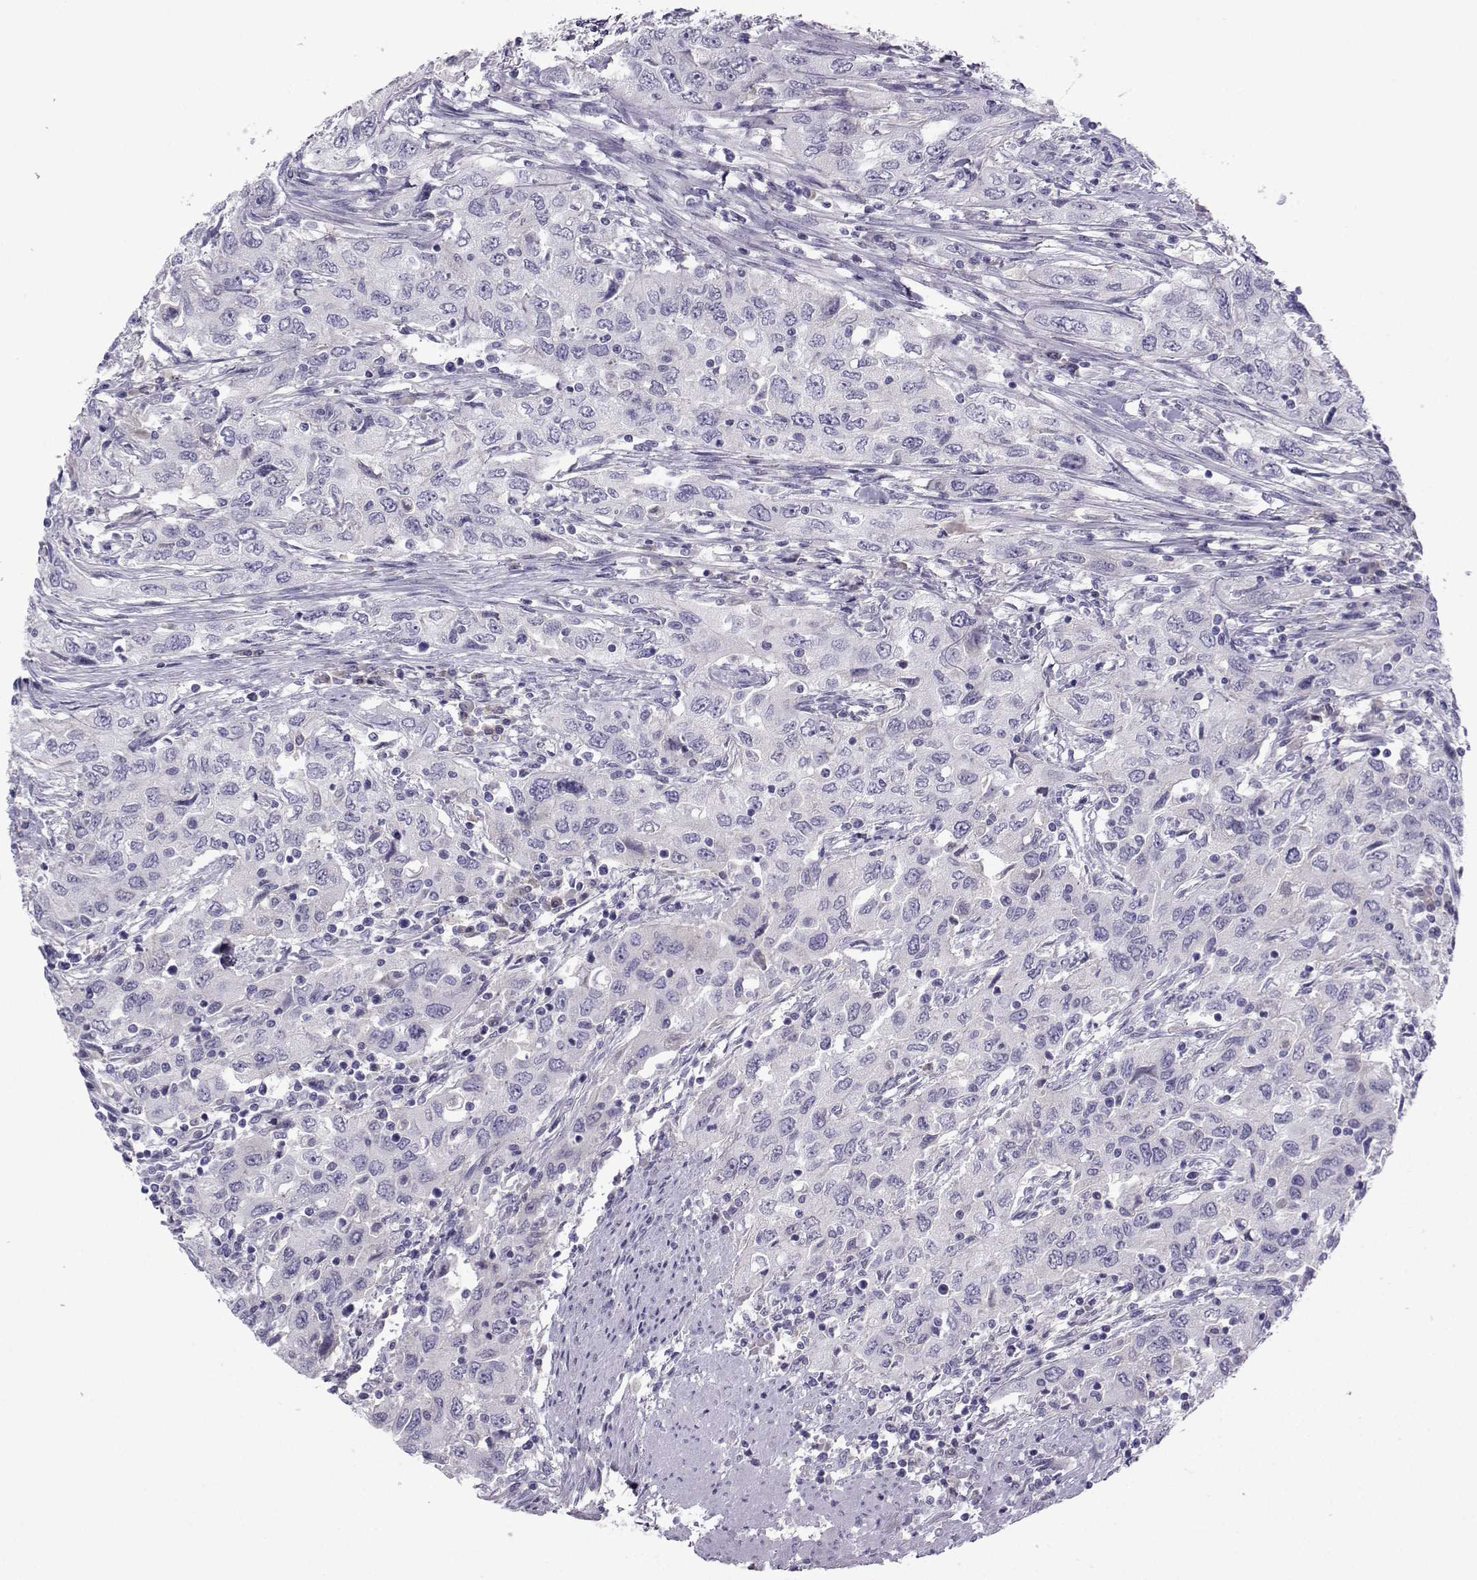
{"staining": {"intensity": "negative", "quantity": "none", "location": "none"}, "tissue": "urothelial cancer", "cell_type": "Tumor cells", "image_type": "cancer", "snomed": [{"axis": "morphology", "description": "Urothelial carcinoma, High grade"}, {"axis": "topography", "description": "Urinary bladder"}], "caption": "High power microscopy image of an IHC micrograph of high-grade urothelial carcinoma, revealing no significant expression in tumor cells.", "gene": "ARMC2", "patient": {"sex": "male", "age": 76}}